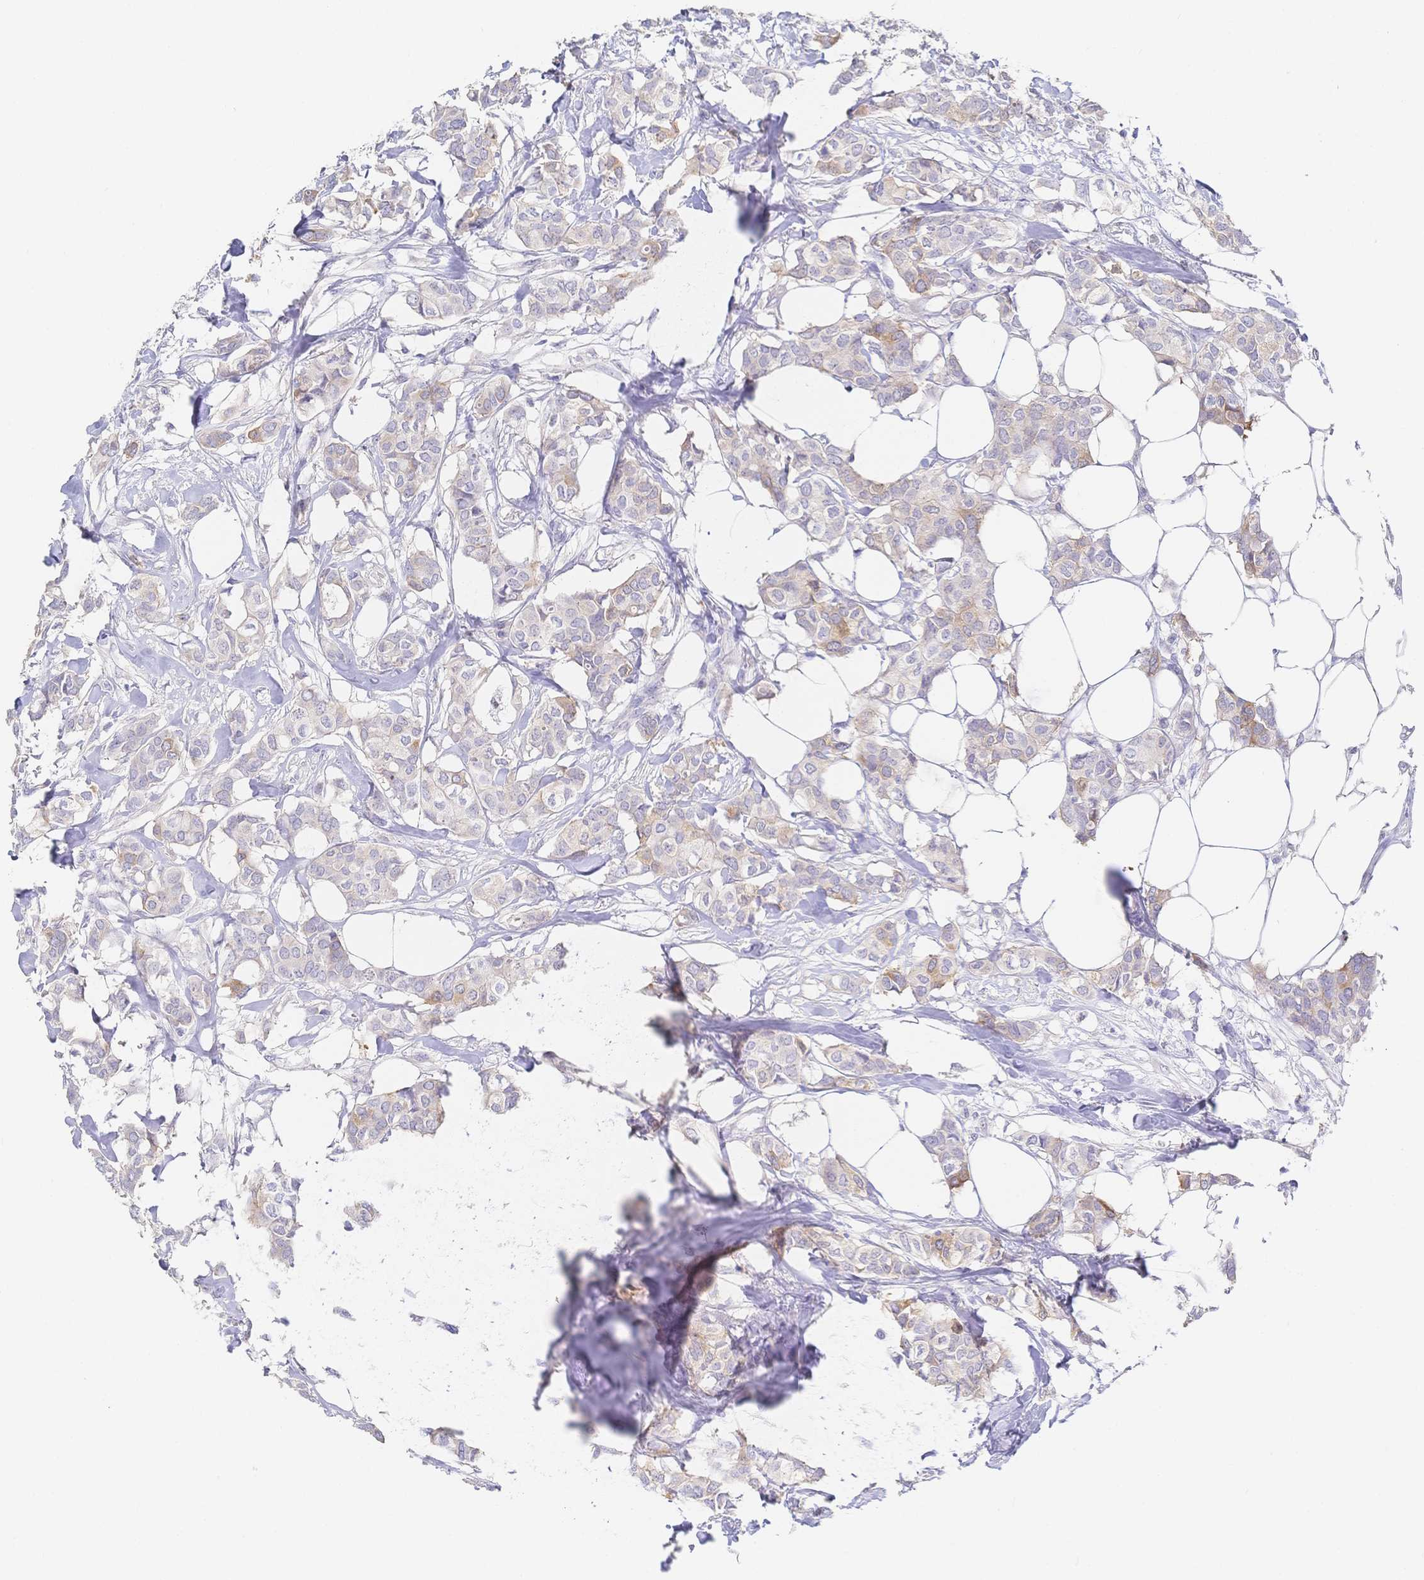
{"staining": {"intensity": "weak", "quantity": "25%-75%", "location": "cytoplasmic/membranous"}, "tissue": "breast cancer", "cell_type": "Tumor cells", "image_type": "cancer", "snomed": [{"axis": "morphology", "description": "Duct carcinoma"}, {"axis": "topography", "description": "Breast"}], "caption": "Brown immunohistochemical staining in breast intraductal carcinoma exhibits weak cytoplasmic/membranous positivity in approximately 25%-75% of tumor cells.", "gene": "RRM1", "patient": {"sex": "female", "age": 62}}